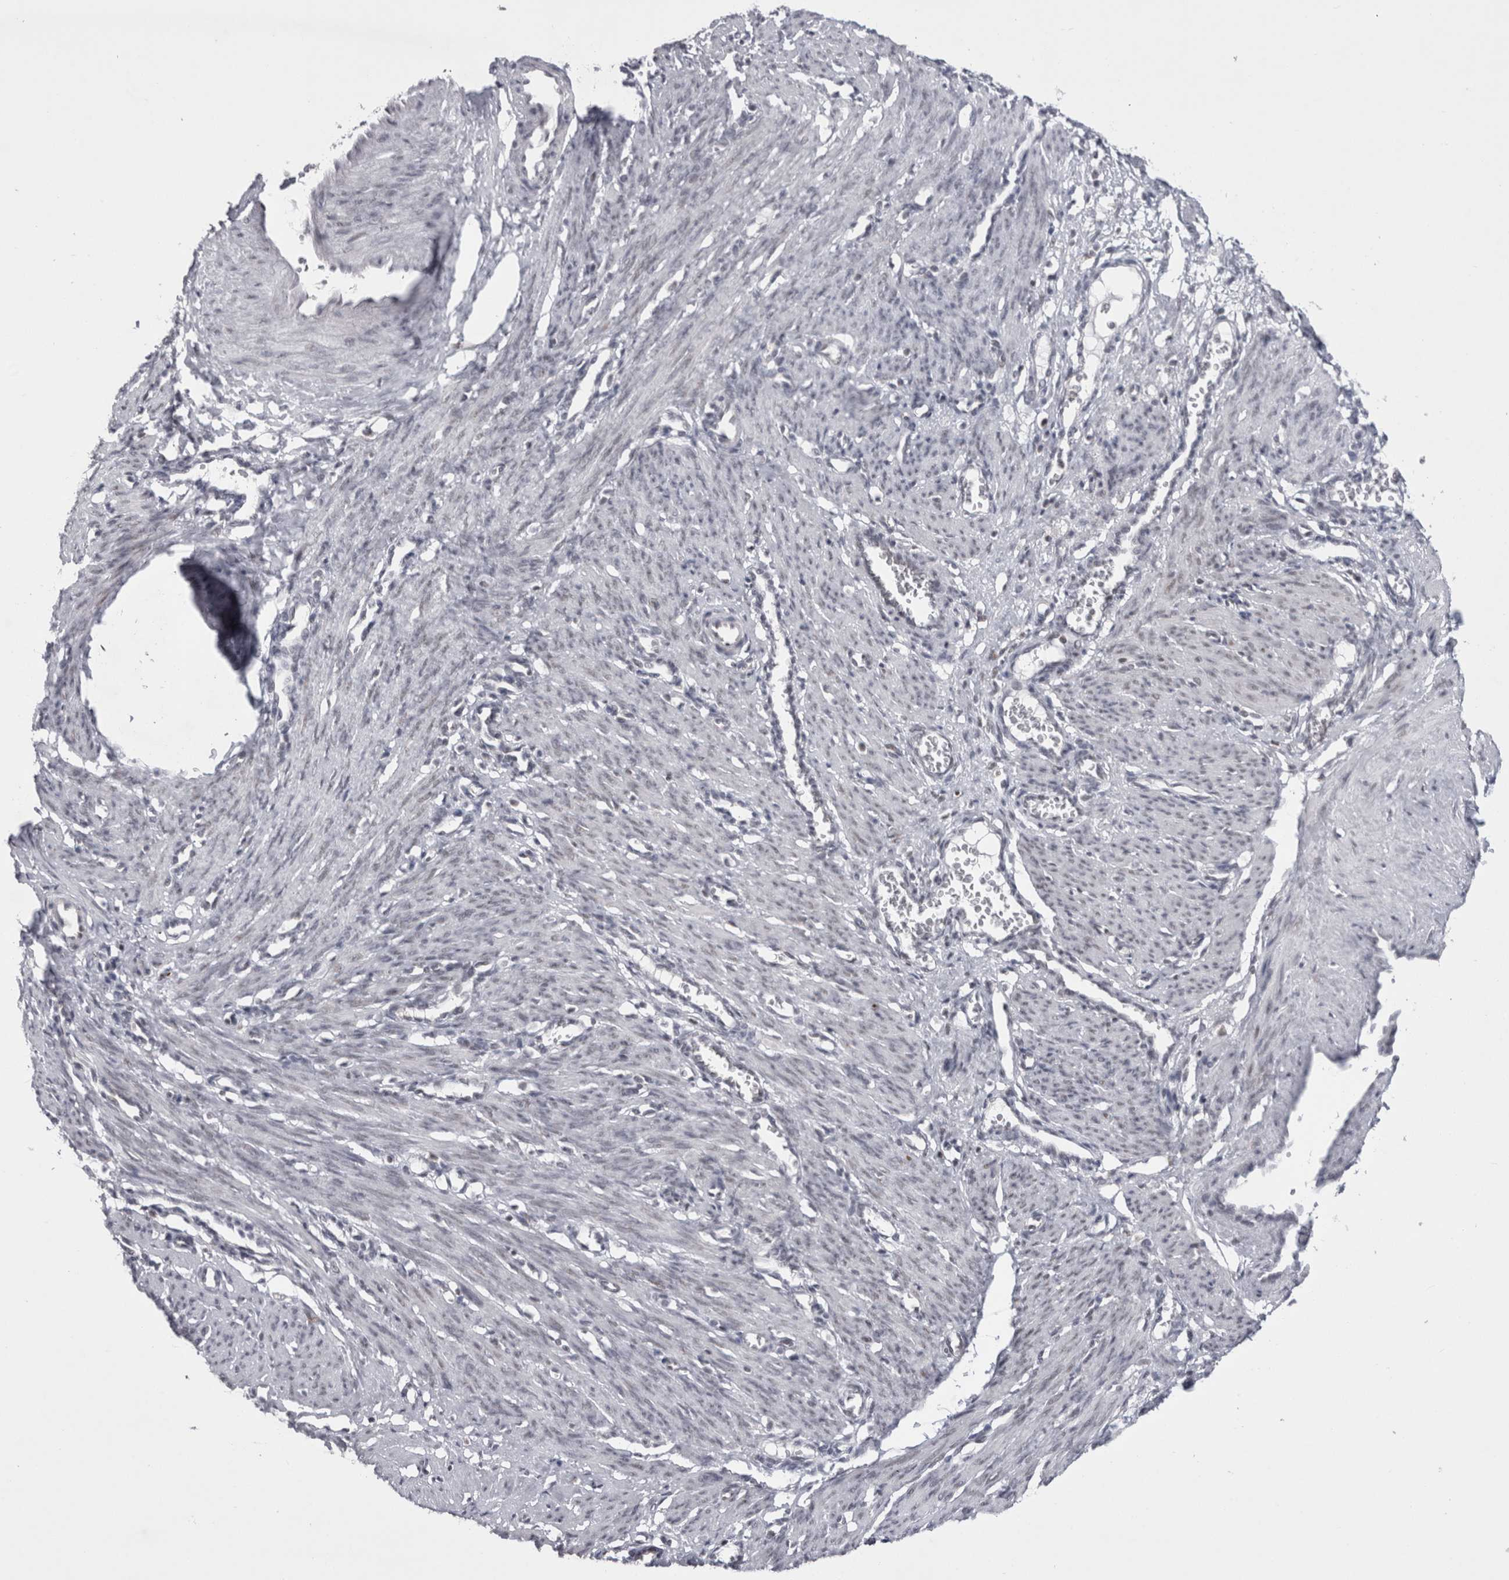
{"staining": {"intensity": "negative", "quantity": "none", "location": "none"}, "tissue": "smooth muscle", "cell_type": "Smooth muscle cells", "image_type": "normal", "snomed": [{"axis": "morphology", "description": "Normal tissue, NOS"}, {"axis": "topography", "description": "Endometrium"}], "caption": "IHC histopathology image of benign smooth muscle: human smooth muscle stained with DAB exhibits no significant protein positivity in smooth muscle cells.", "gene": "PSMB2", "patient": {"sex": "female", "age": 33}}